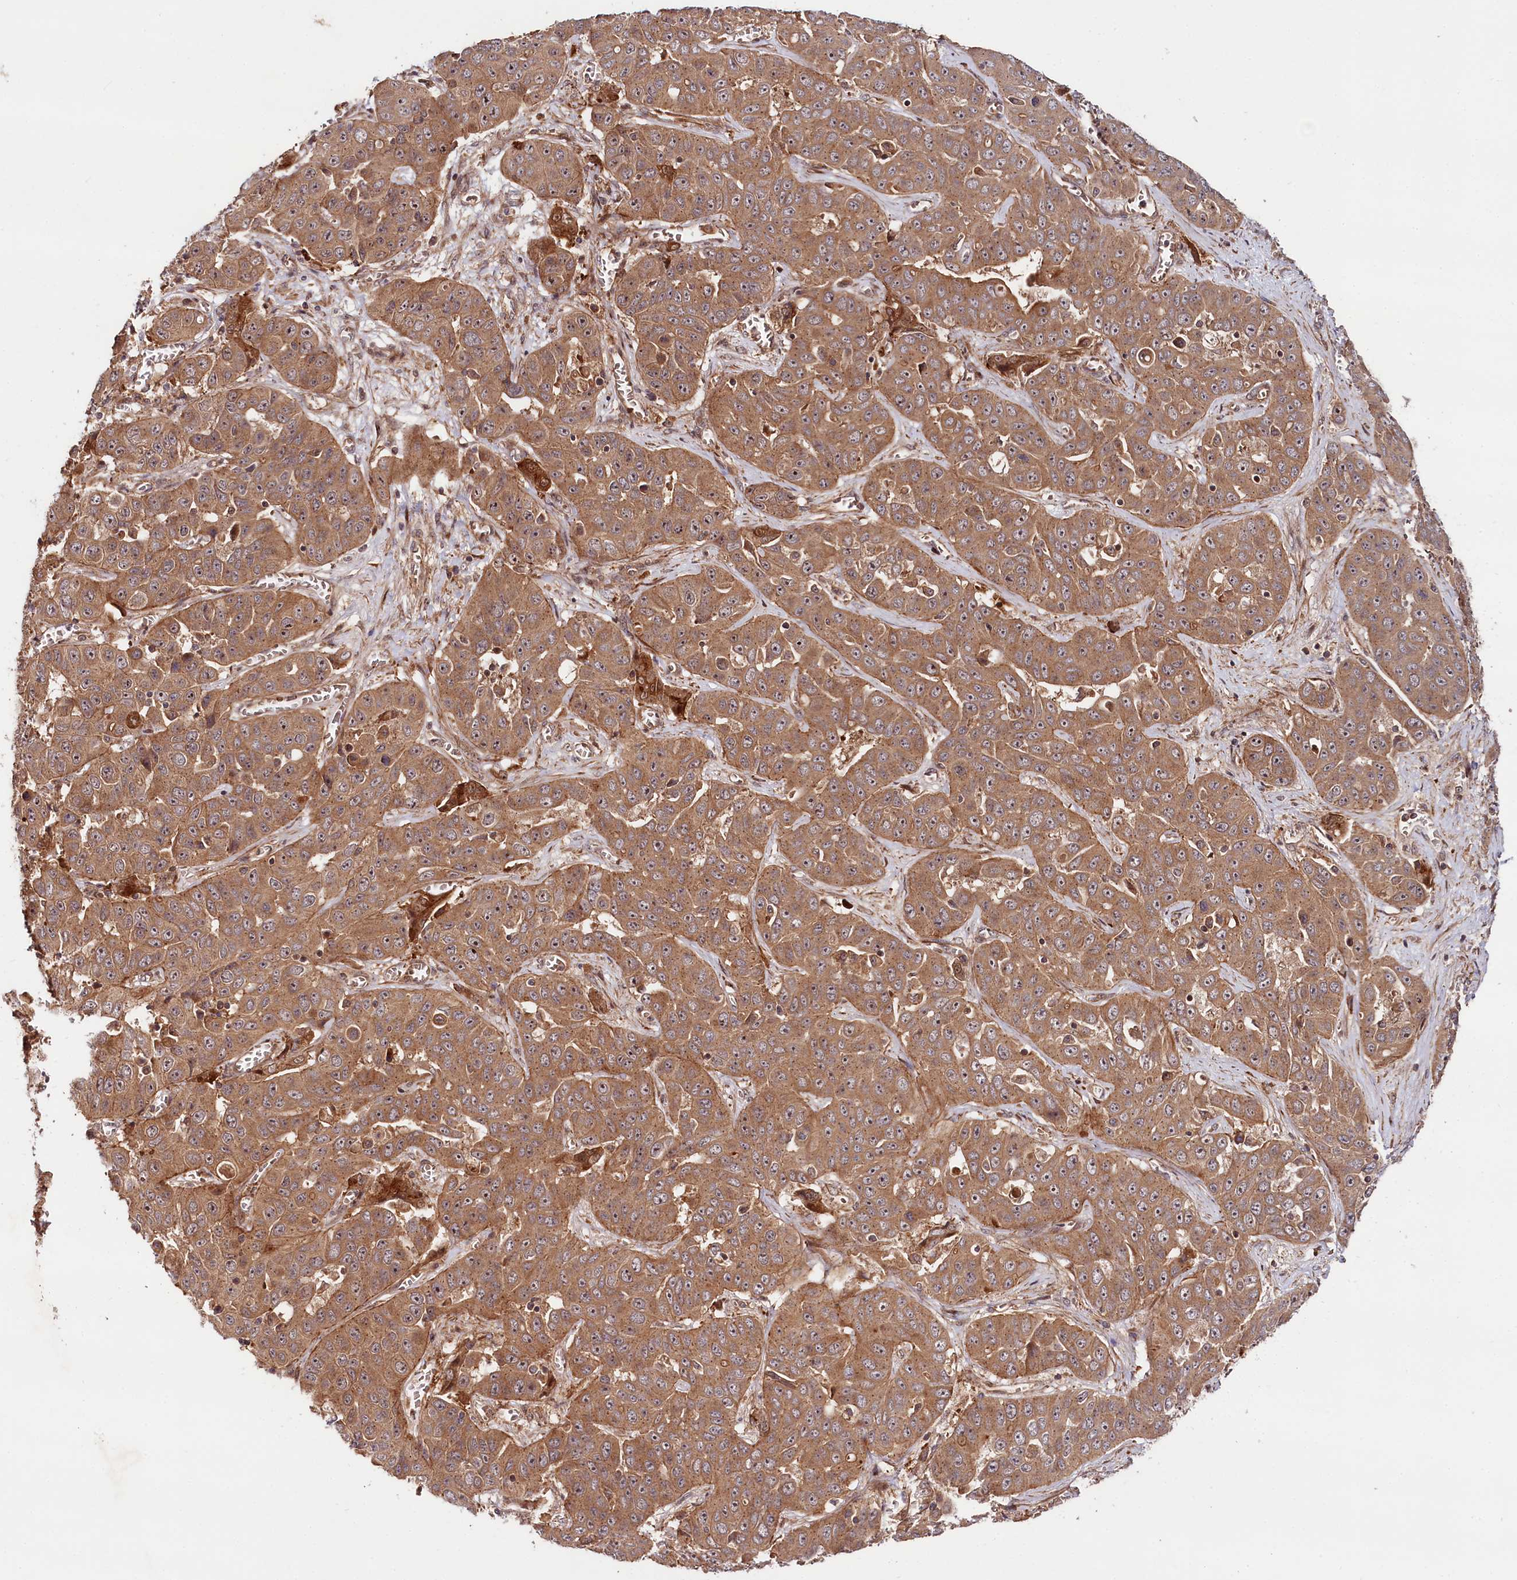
{"staining": {"intensity": "moderate", "quantity": ">75%", "location": "cytoplasmic/membranous"}, "tissue": "liver cancer", "cell_type": "Tumor cells", "image_type": "cancer", "snomed": [{"axis": "morphology", "description": "Cholangiocarcinoma"}, {"axis": "topography", "description": "Liver"}], "caption": "Tumor cells display medium levels of moderate cytoplasmic/membranous expression in approximately >75% of cells in liver cancer (cholangiocarcinoma). (brown staining indicates protein expression, while blue staining denotes nuclei).", "gene": "NEDD1", "patient": {"sex": "female", "age": 52}}